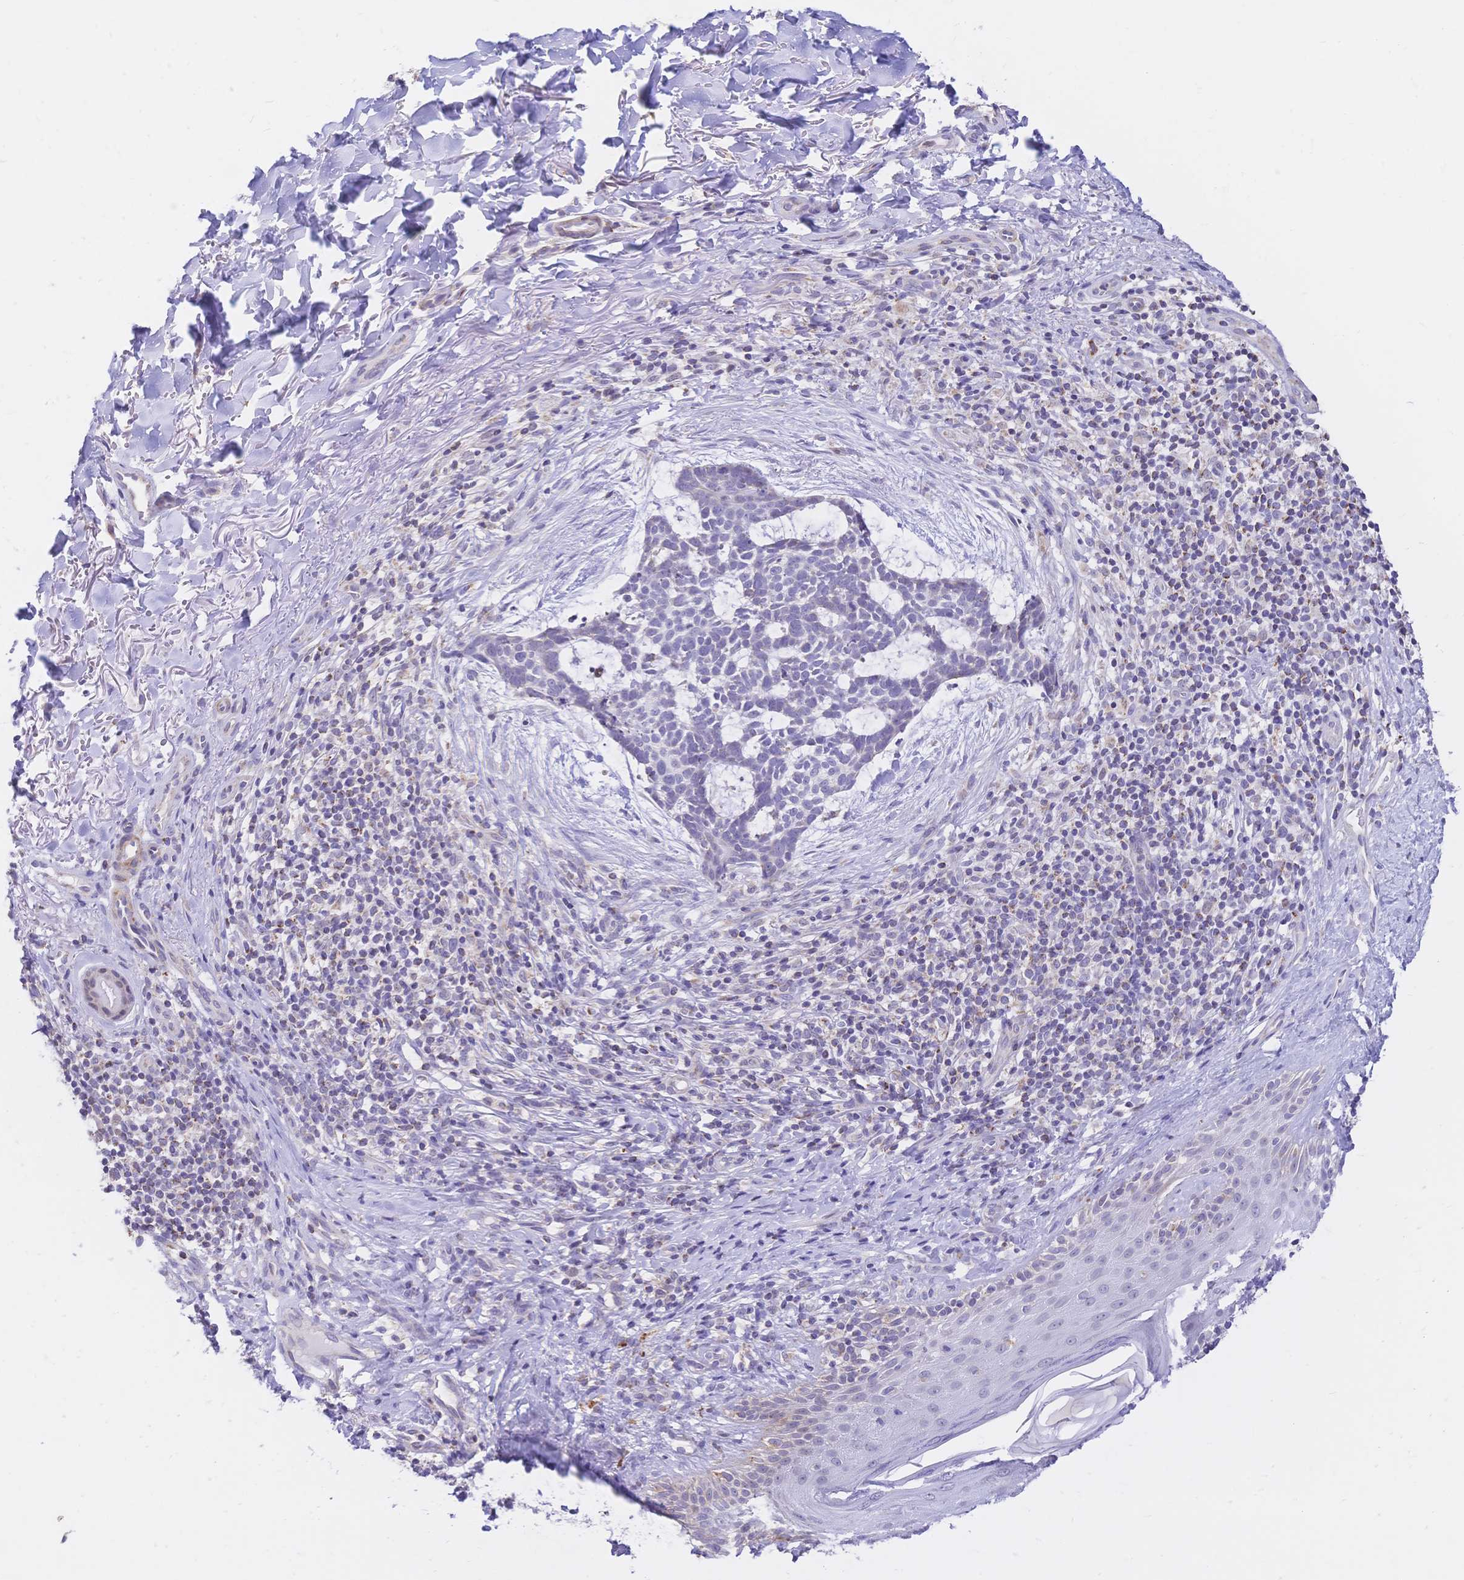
{"staining": {"intensity": "negative", "quantity": "none", "location": "none"}, "tissue": "skin cancer", "cell_type": "Tumor cells", "image_type": "cancer", "snomed": [{"axis": "morphology", "description": "Basal cell carcinoma"}, {"axis": "topography", "description": "Skin"}], "caption": "IHC histopathology image of human basal cell carcinoma (skin) stained for a protein (brown), which reveals no positivity in tumor cells. (Immunohistochemistry (ihc), brightfield microscopy, high magnification).", "gene": "CLEC18B", "patient": {"sex": "male", "age": 64}}